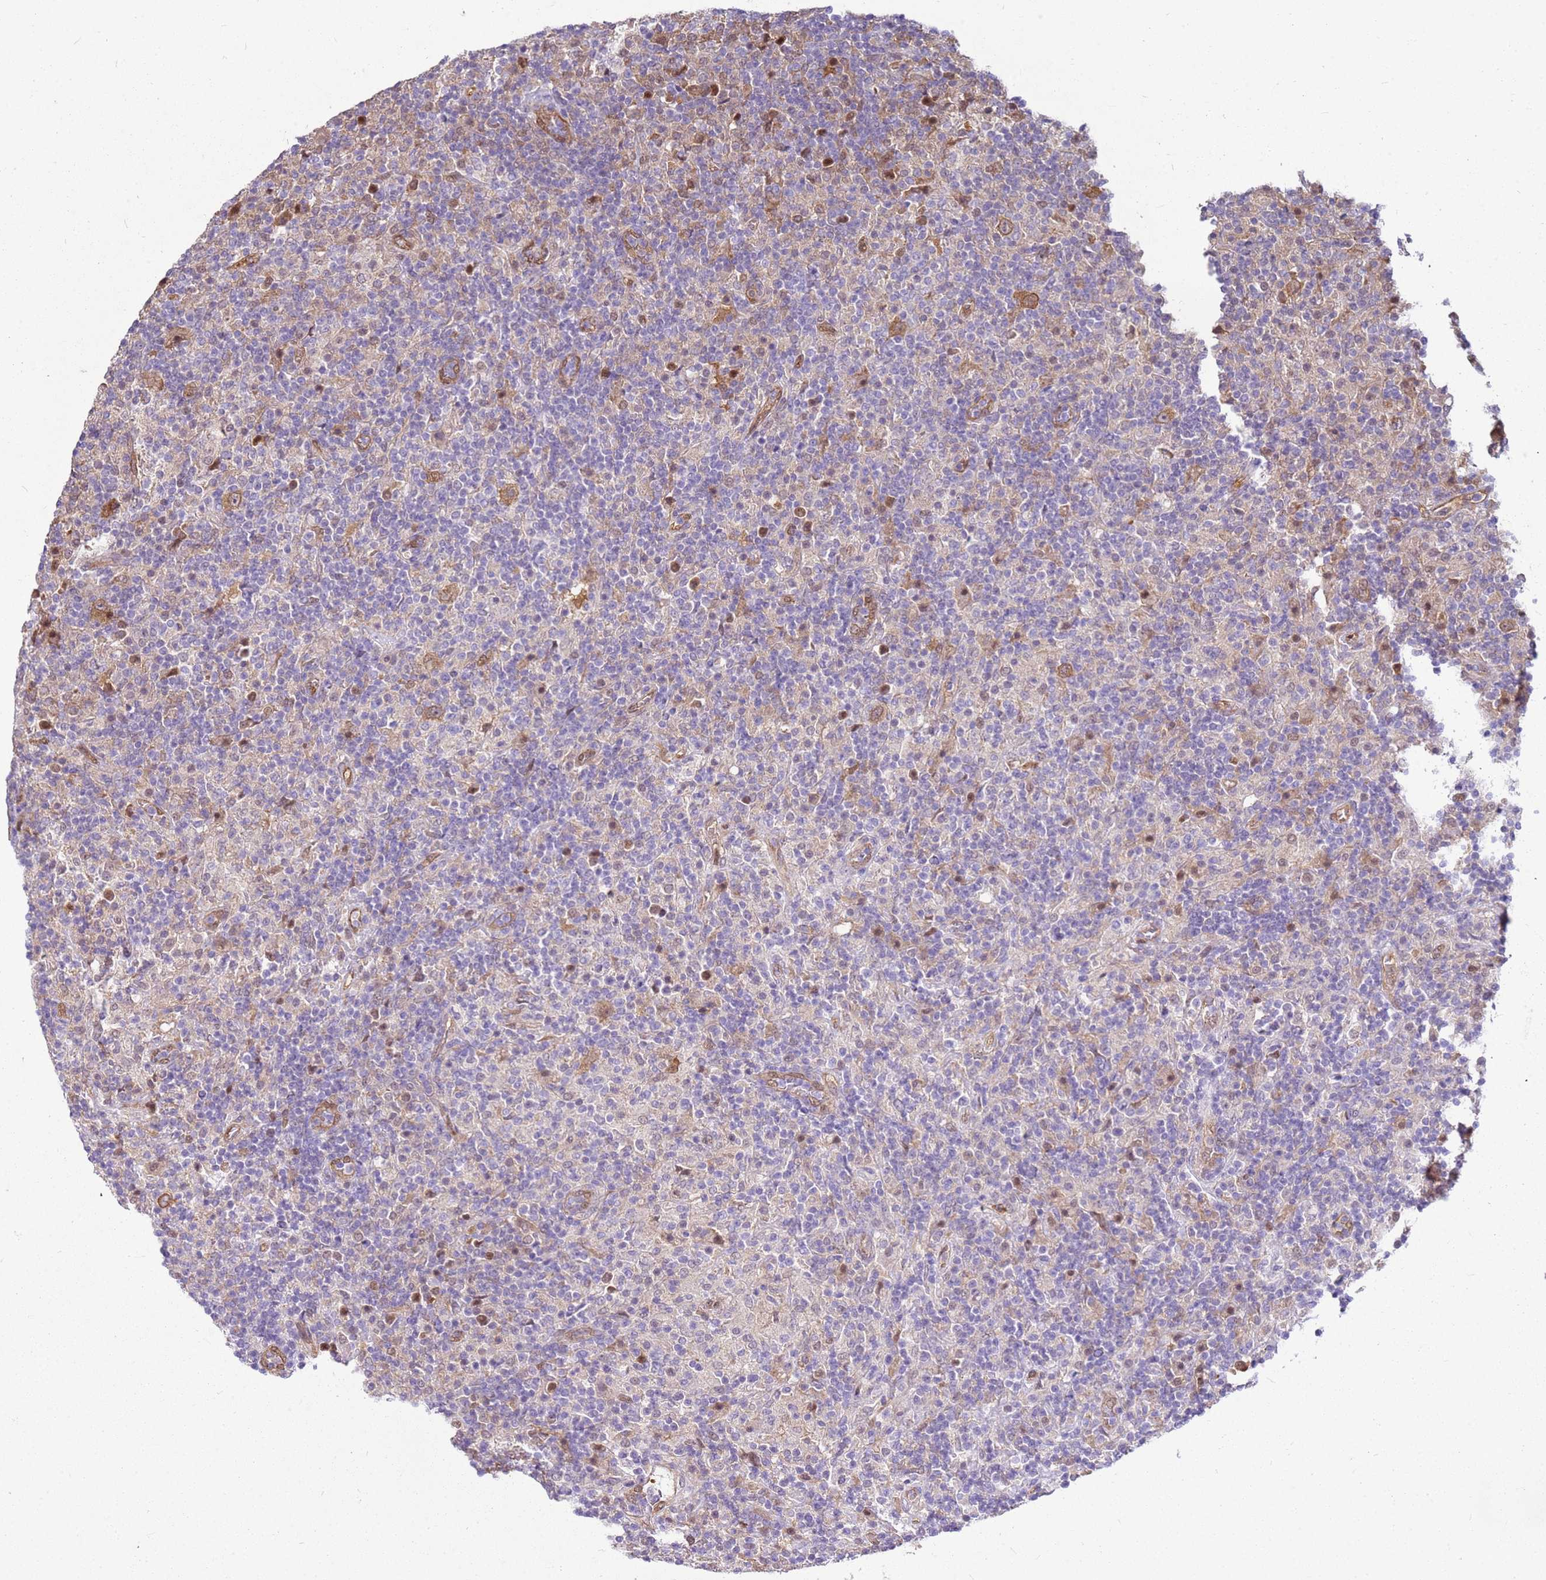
{"staining": {"intensity": "moderate", "quantity": ">75%", "location": "cytoplasmic/membranous"}, "tissue": "lymphoma", "cell_type": "Tumor cells", "image_type": "cancer", "snomed": [{"axis": "morphology", "description": "Hodgkin's disease, NOS"}, {"axis": "topography", "description": "Lymph node"}], "caption": "This micrograph reveals immunohistochemistry staining of human lymphoma, with medium moderate cytoplasmic/membranous positivity in about >75% of tumor cells.", "gene": "YWHAE", "patient": {"sex": "male", "age": 70}}